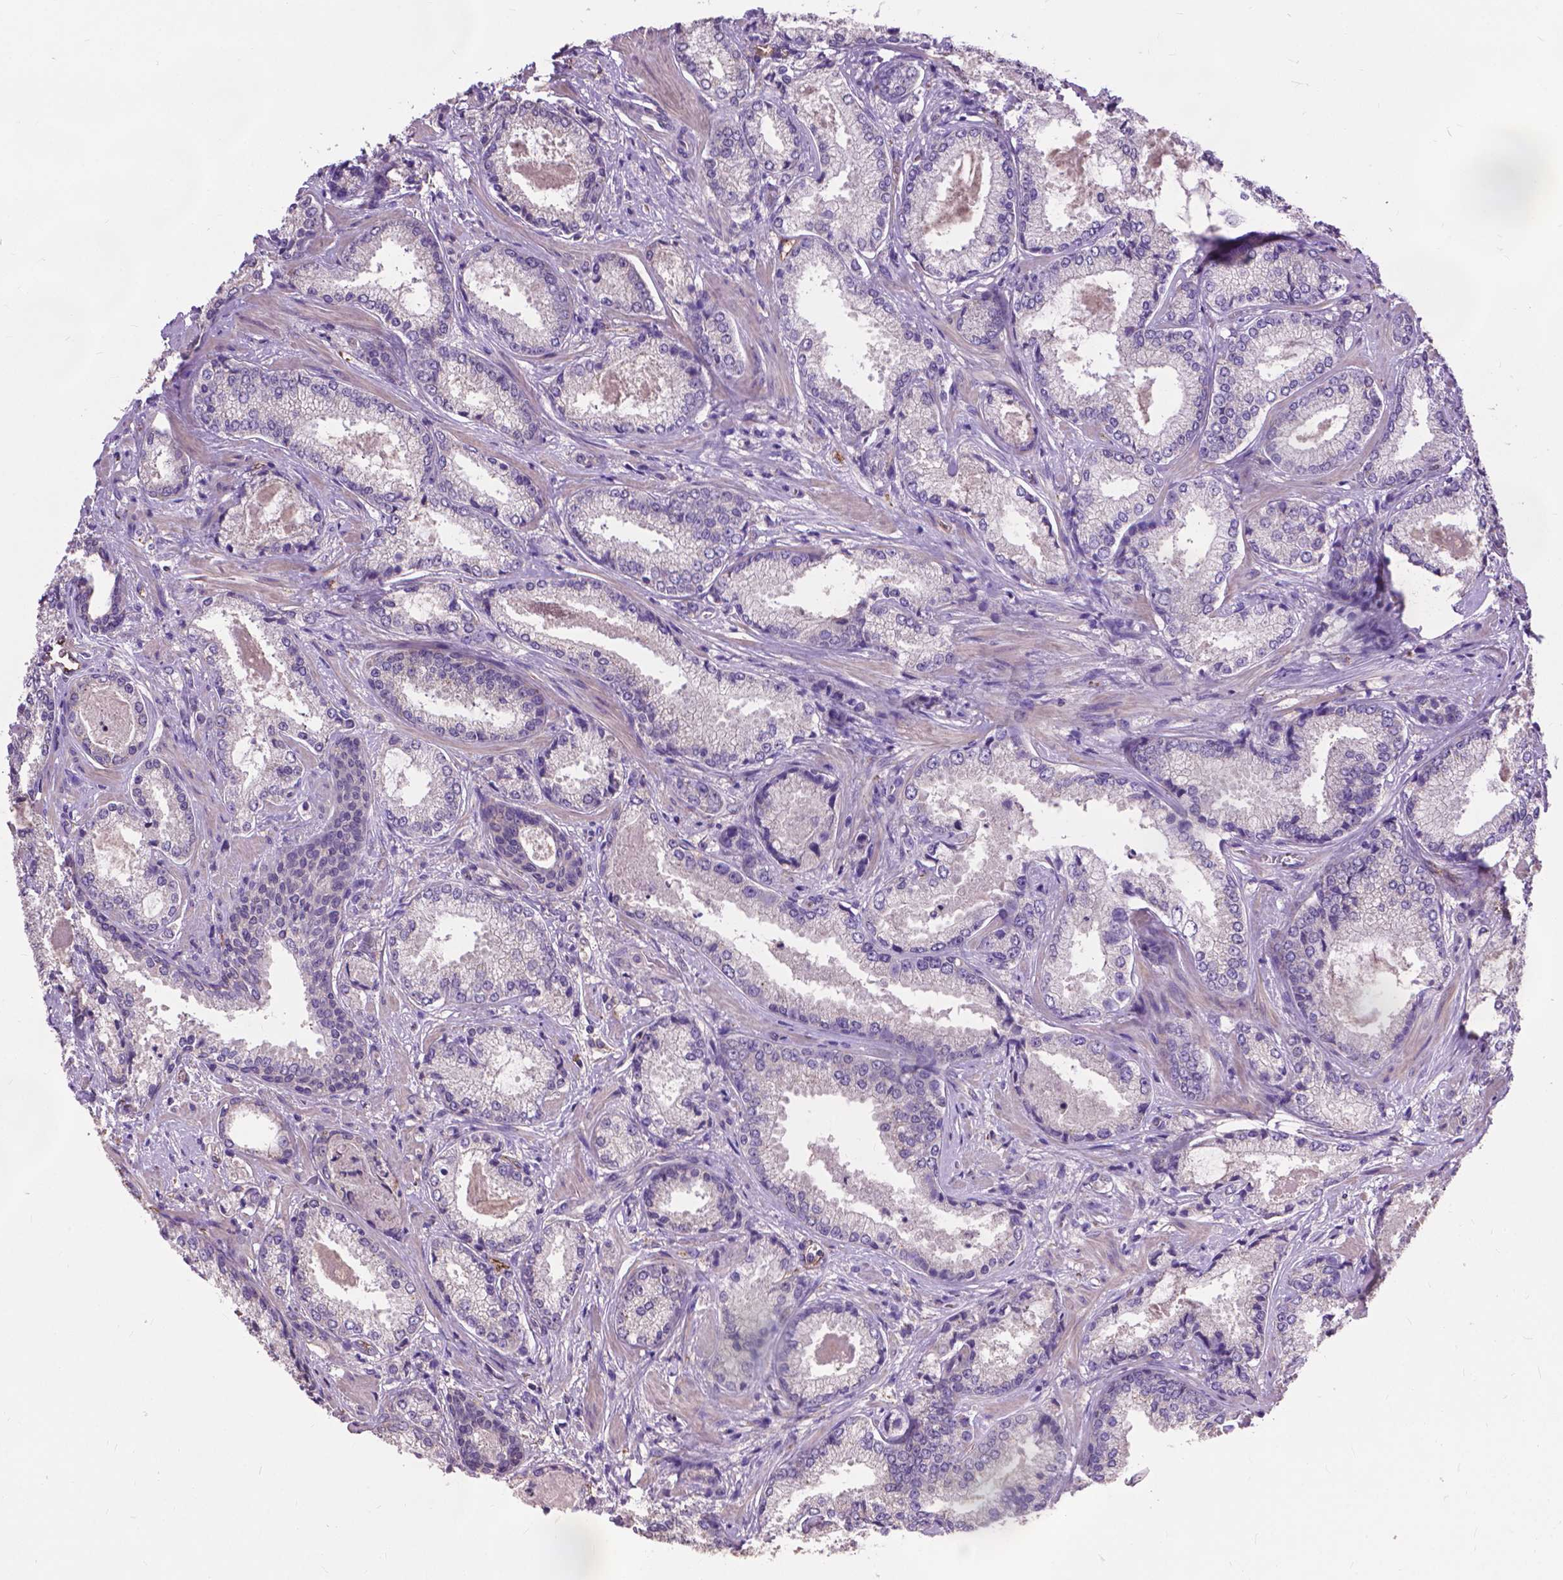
{"staining": {"intensity": "negative", "quantity": "none", "location": "none"}, "tissue": "prostate cancer", "cell_type": "Tumor cells", "image_type": "cancer", "snomed": [{"axis": "morphology", "description": "Adenocarcinoma, Low grade"}, {"axis": "topography", "description": "Prostate"}], "caption": "This is an immunohistochemistry (IHC) image of prostate cancer. There is no positivity in tumor cells.", "gene": "ZNF337", "patient": {"sex": "male", "age": 56}}